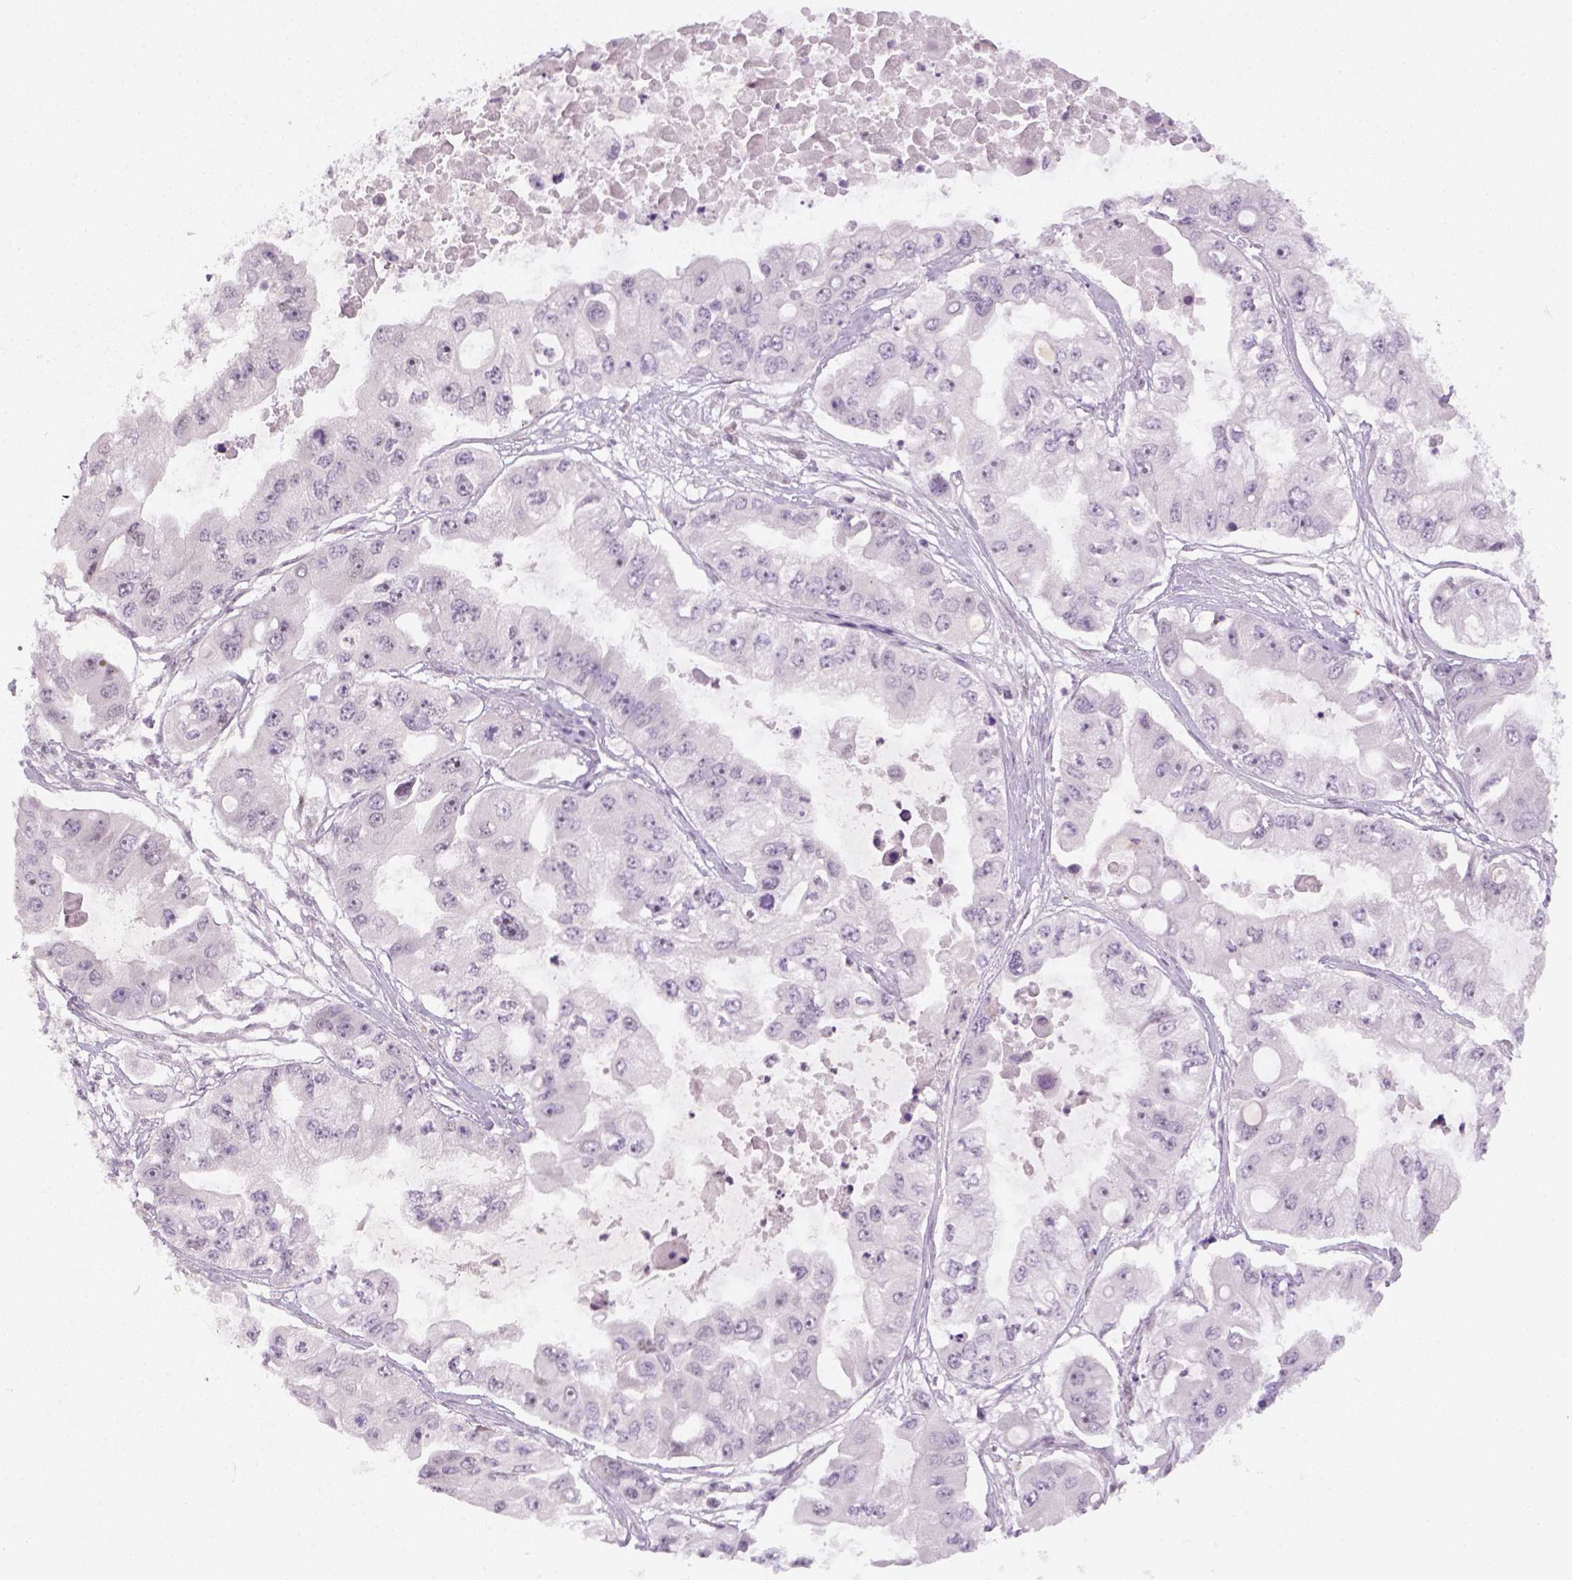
{"staining": {"intensity": "negative", "quantity": "none", "location": "none"}, "tissue": "ovarian cancer", "cell_type": "Tumor cells", "image_type": "cancer", "snomed": [{"axis": "morphology", "description": "Cystadenocarcinoma, serous, NOS"}, {"axis": "topography", "description": "Ovary"}], "caption": "Image shows no protein staining in tumor cells of ovarian serous cystadenocarcinoma tissue.", "gene": "MAGEB3", "patient": {"sex": "female", "age": 56}}